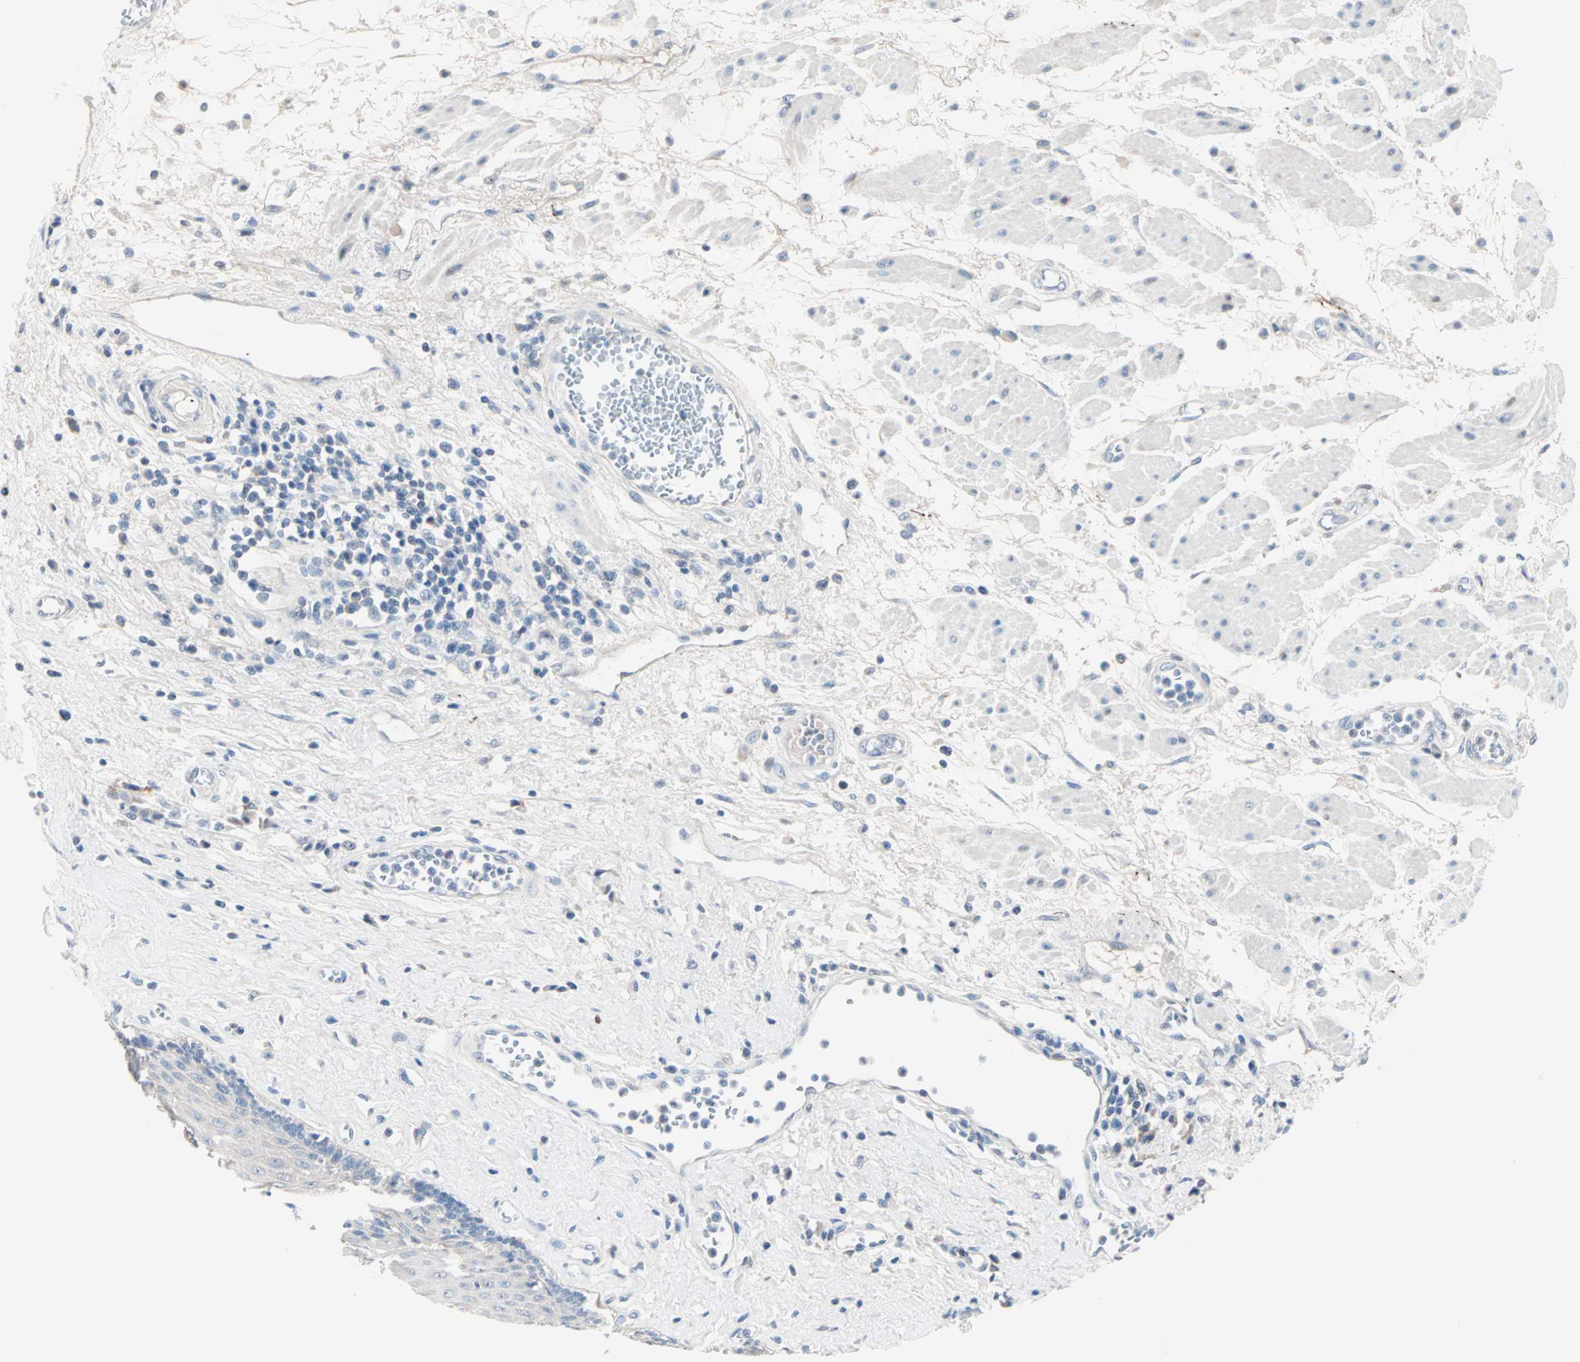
{"staining": {"intensity": "negative", "quantity": "none", "location": "none"}, "tissue": "esophagus", "cell_type": "Squamous epithelial cells", "image_type": "normal", "snomed": [{"axis": "morphology", "description": "Normal tissue, NOS"}, {"axis": "morphology", "description": "Squamous cell carcinoma, NOS"}, {"axis": "topography", "description": "Esophagus"}], "caption": "Immunohistochemistry image of normal human esophagus stained for a protein (brown), which shows no positivity in squamous epithelial cells.", "gene": "NEFH", "patient": {"sex": "male", "age": 65}}